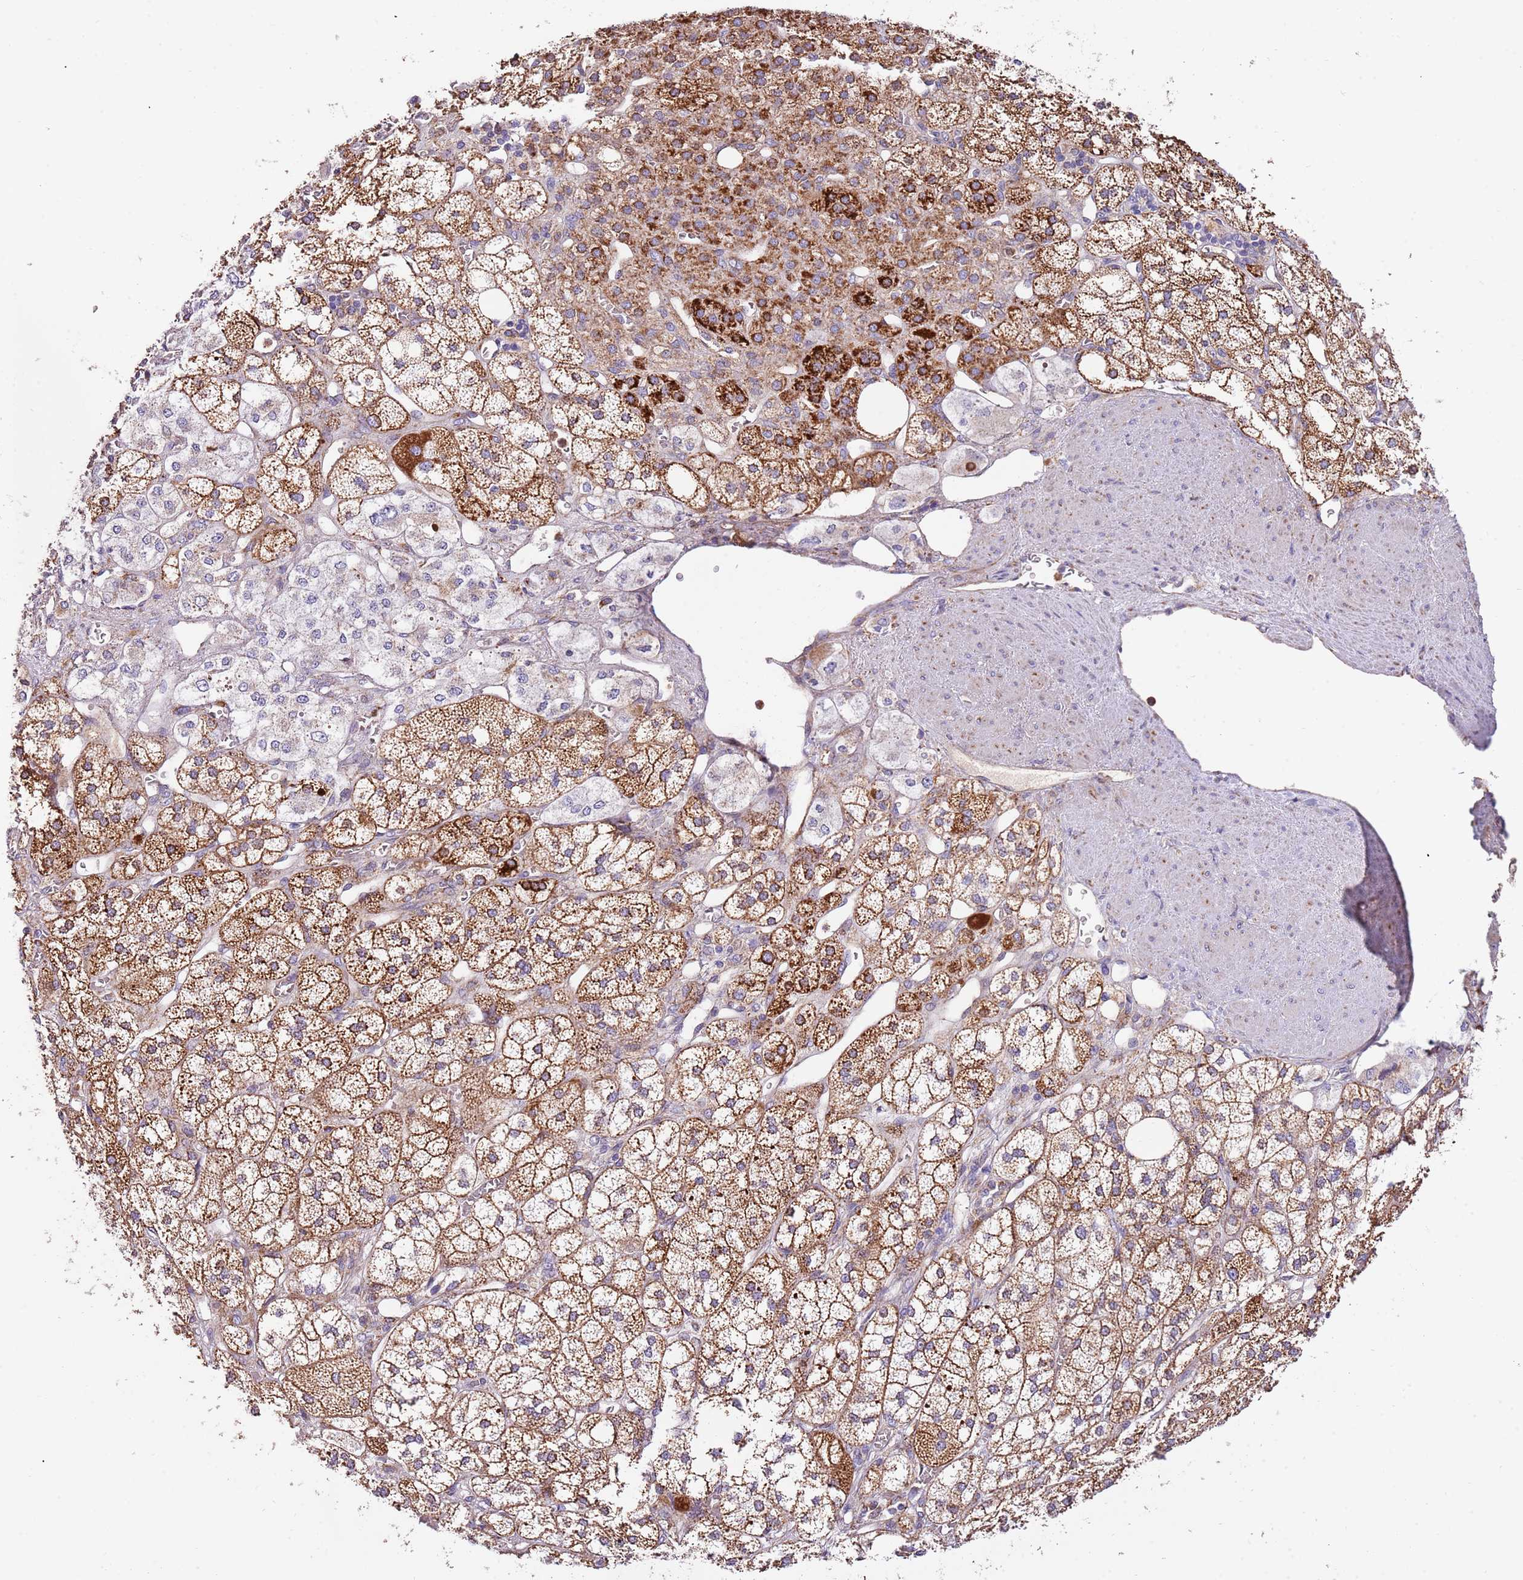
{"staining": {"intensity": "strong", "quantity": "25%-75%", "location": "cytoplasmic/membranous"}, "tissue": "adrenal gland", "cell_type": "Glandular cells", "image_type": "normal", "snomed": [{"axis": "morphology", "description": "Normal tissue, NOS"}, {"axis": "topography", "description": "Adrenal gland"}], "caption": "Immunohistochemistry histopathology image of normal adrenal gland: human adrenal gland stained using immunohistochemistry shows high levels of strong protein expression localized specifically in the cytoplasmic/membranous of glandular cells, appearing as a cytoplasmic/membranous brown color.", "gene": "DOCK6", "patient": {"sex": "male", "age": 61}}